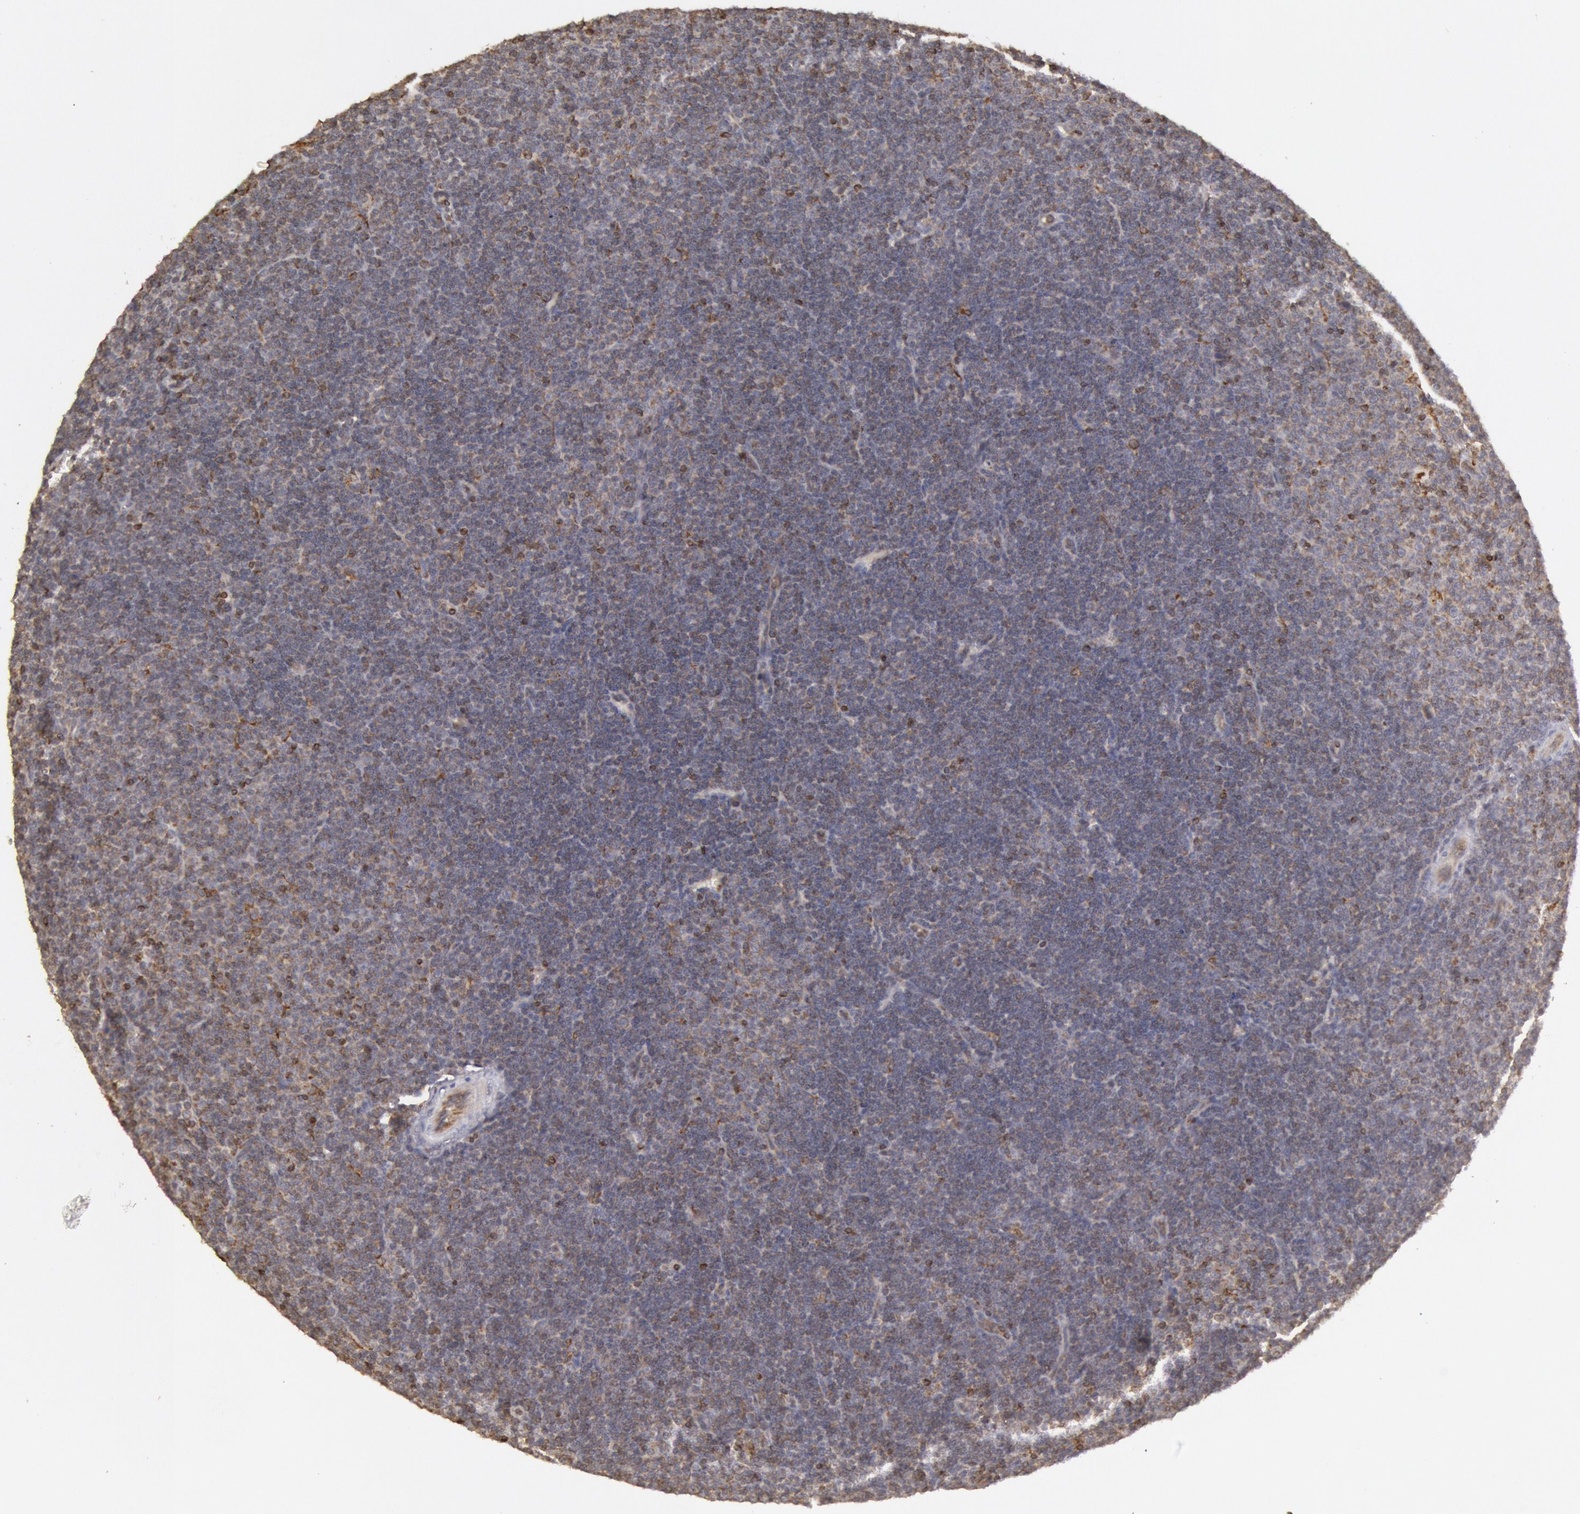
{"staining": {"intensity": "moderate", "quantity": "<25%", "location": "cytoplasmic/membranous"}, "tissue": "lymphoma", "cell_type": "Tumor cells", "image_type": "cancer", "snomed": [{"axis": "morphology", "description": "Malignant lymphoma, non-Hodgkin's type, Low grade"}, {"axis": "topography", "description": "Lymph node"}], "caption": "IHC photomicrograph of neoplastic tissue: human low-grade malignant lymphoma, non-Hodgkin's type stained using immunohistochemistry (IHC) exhibits low levels of moderate protein expression localized specifically in the cytoplasmic/membranous of tumor cells, appearing as a cytoplasmic/membranous brown color.", "gene": "TAP2", "patient": {"sex": "male", "age": 57}}